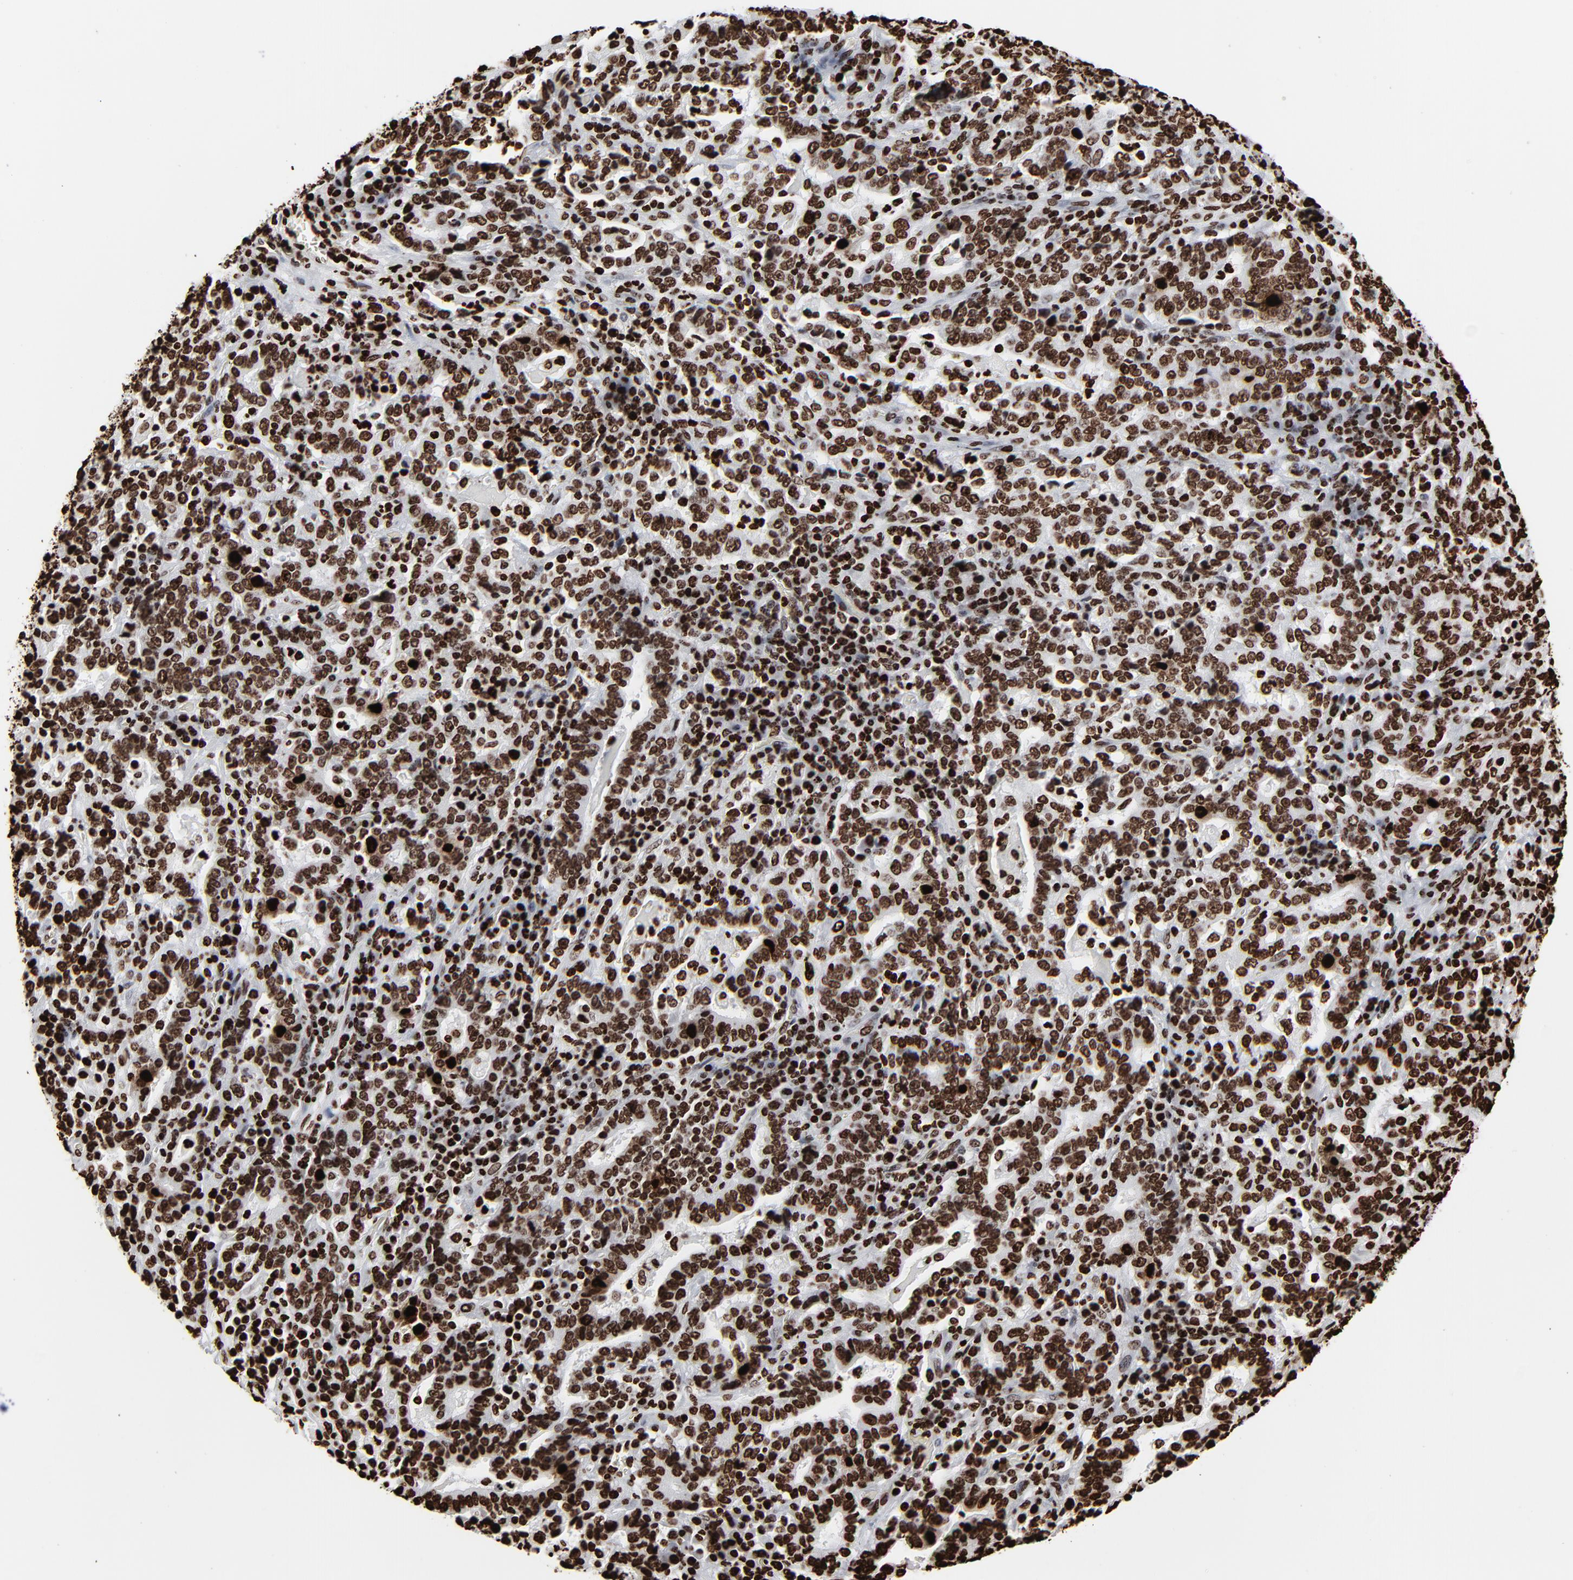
{"staining": {"intensity": "strong", "quantity": ">75%", "location": "nuclear"}, "tissue": "stomach cancer", "cell_type": "Tumor cells", "image_type": "cancer", "snomed": [{"axis": "morphology", "description": "Normal tissue, NOS"}, {"axis": "morphology", "description": "Adenocarcinoma, NOS"}, {"axis": "topography", "description": "Stomach, upper"}, {"axis": "topography", "description": "Stomach"}], "caption": "Immunohistochemical staining of human adenocarcinoma (stomach) displays high levels of strong nuclear protein expression in about >75% of tumor cells.", "gene": "H3-4", "patient": {"sex": "male", "age": 59}}